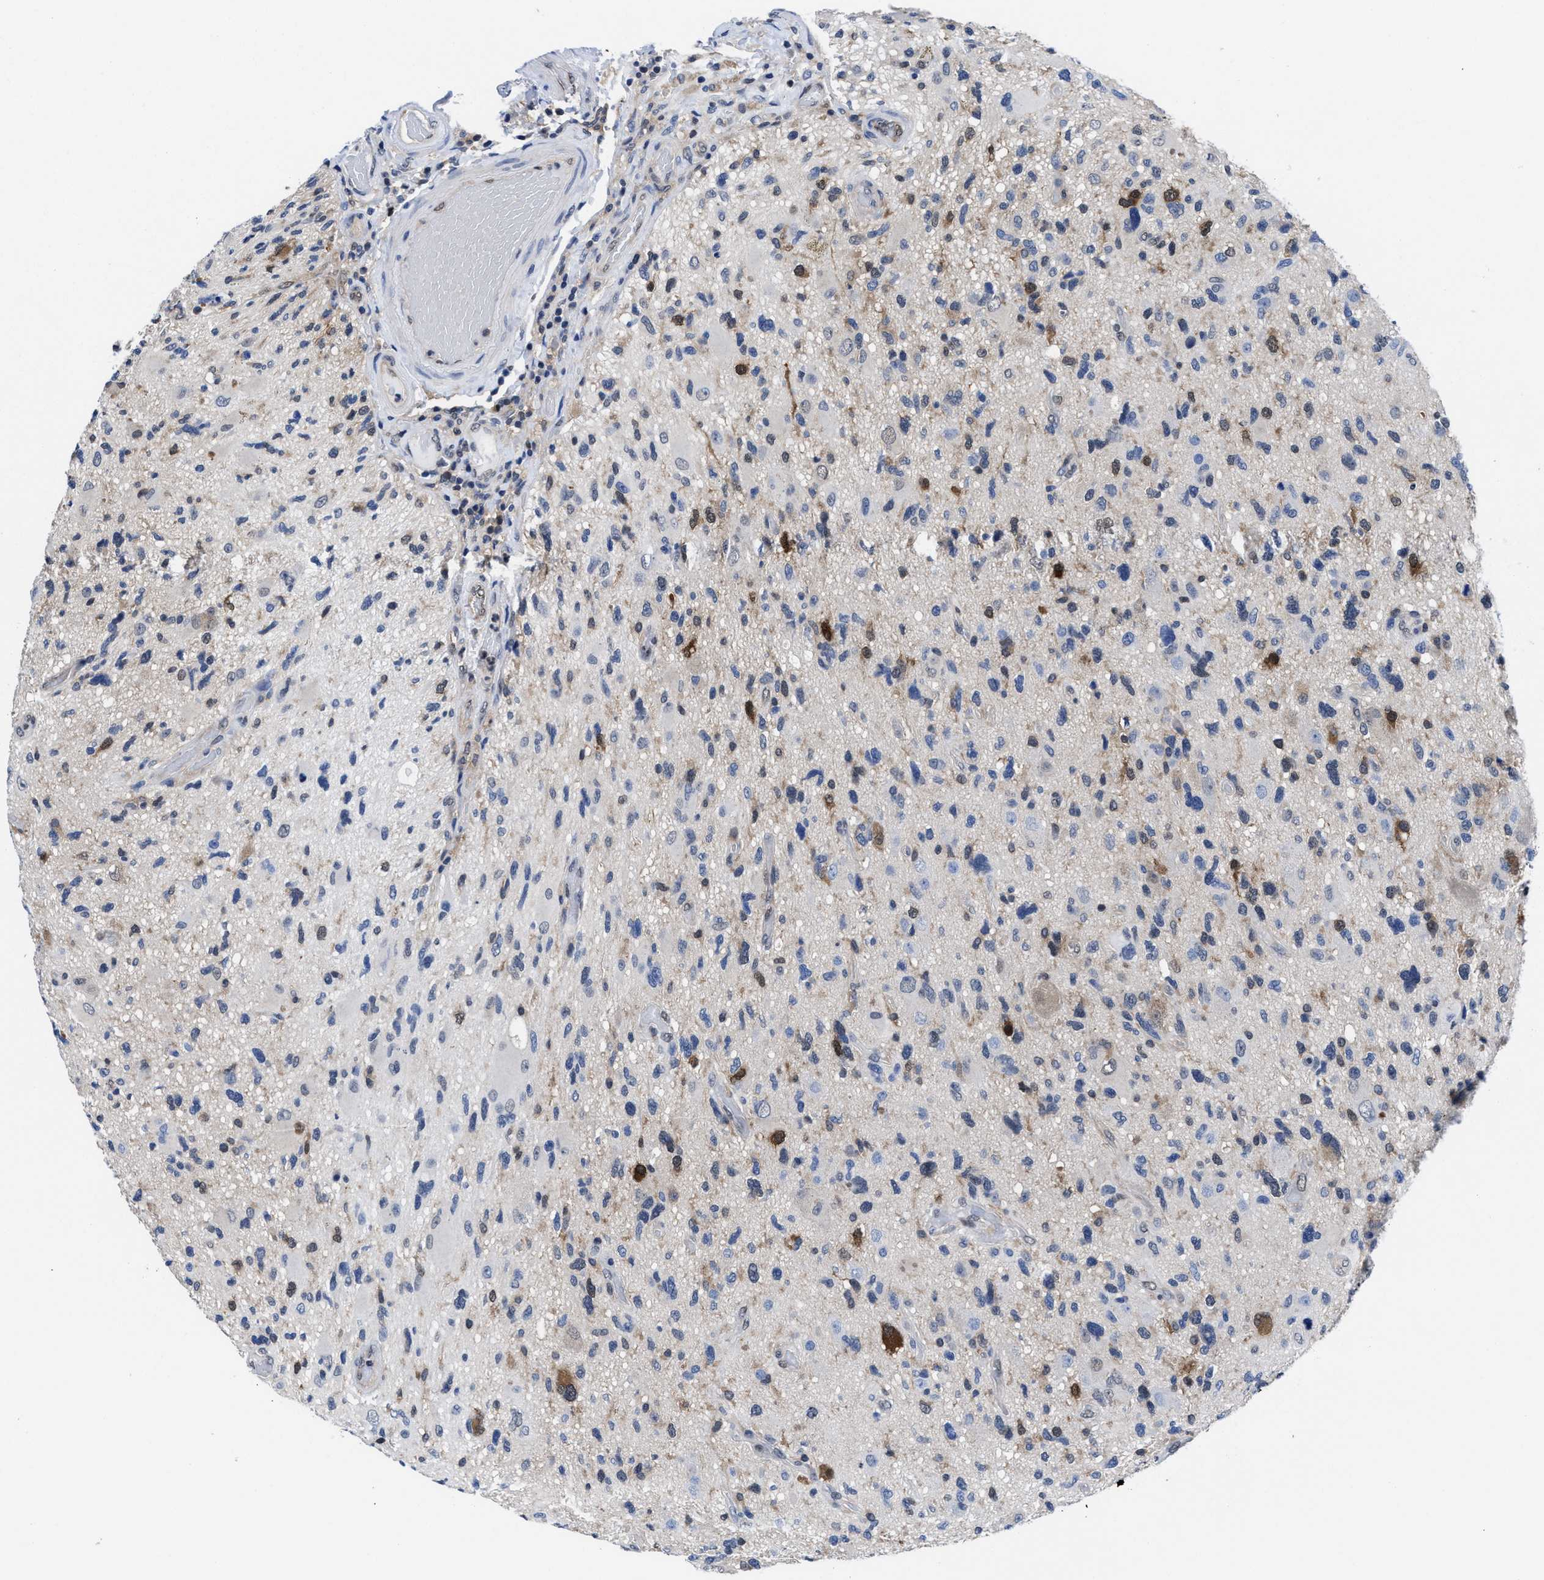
{"staining": {"intensity": "moderate", "quantity": "<25%", "location": "cytoplasmic/membranous"}, "tissue": "glioma", "cell_type": "Tumor cells", "image_type": "cancer", "snomed": [{"axis": "morphology", "description": "Glioma, malignant, High grade"}, {"axis": "topography", "description": "Brain"}], "caption": "IHC of human glioma displays low levels of moderate cytoplasmic/membranous positivity in about <25% of tumor cells.", "gene": "ACLY", "patient": {"sex": "male", "age": 33}}